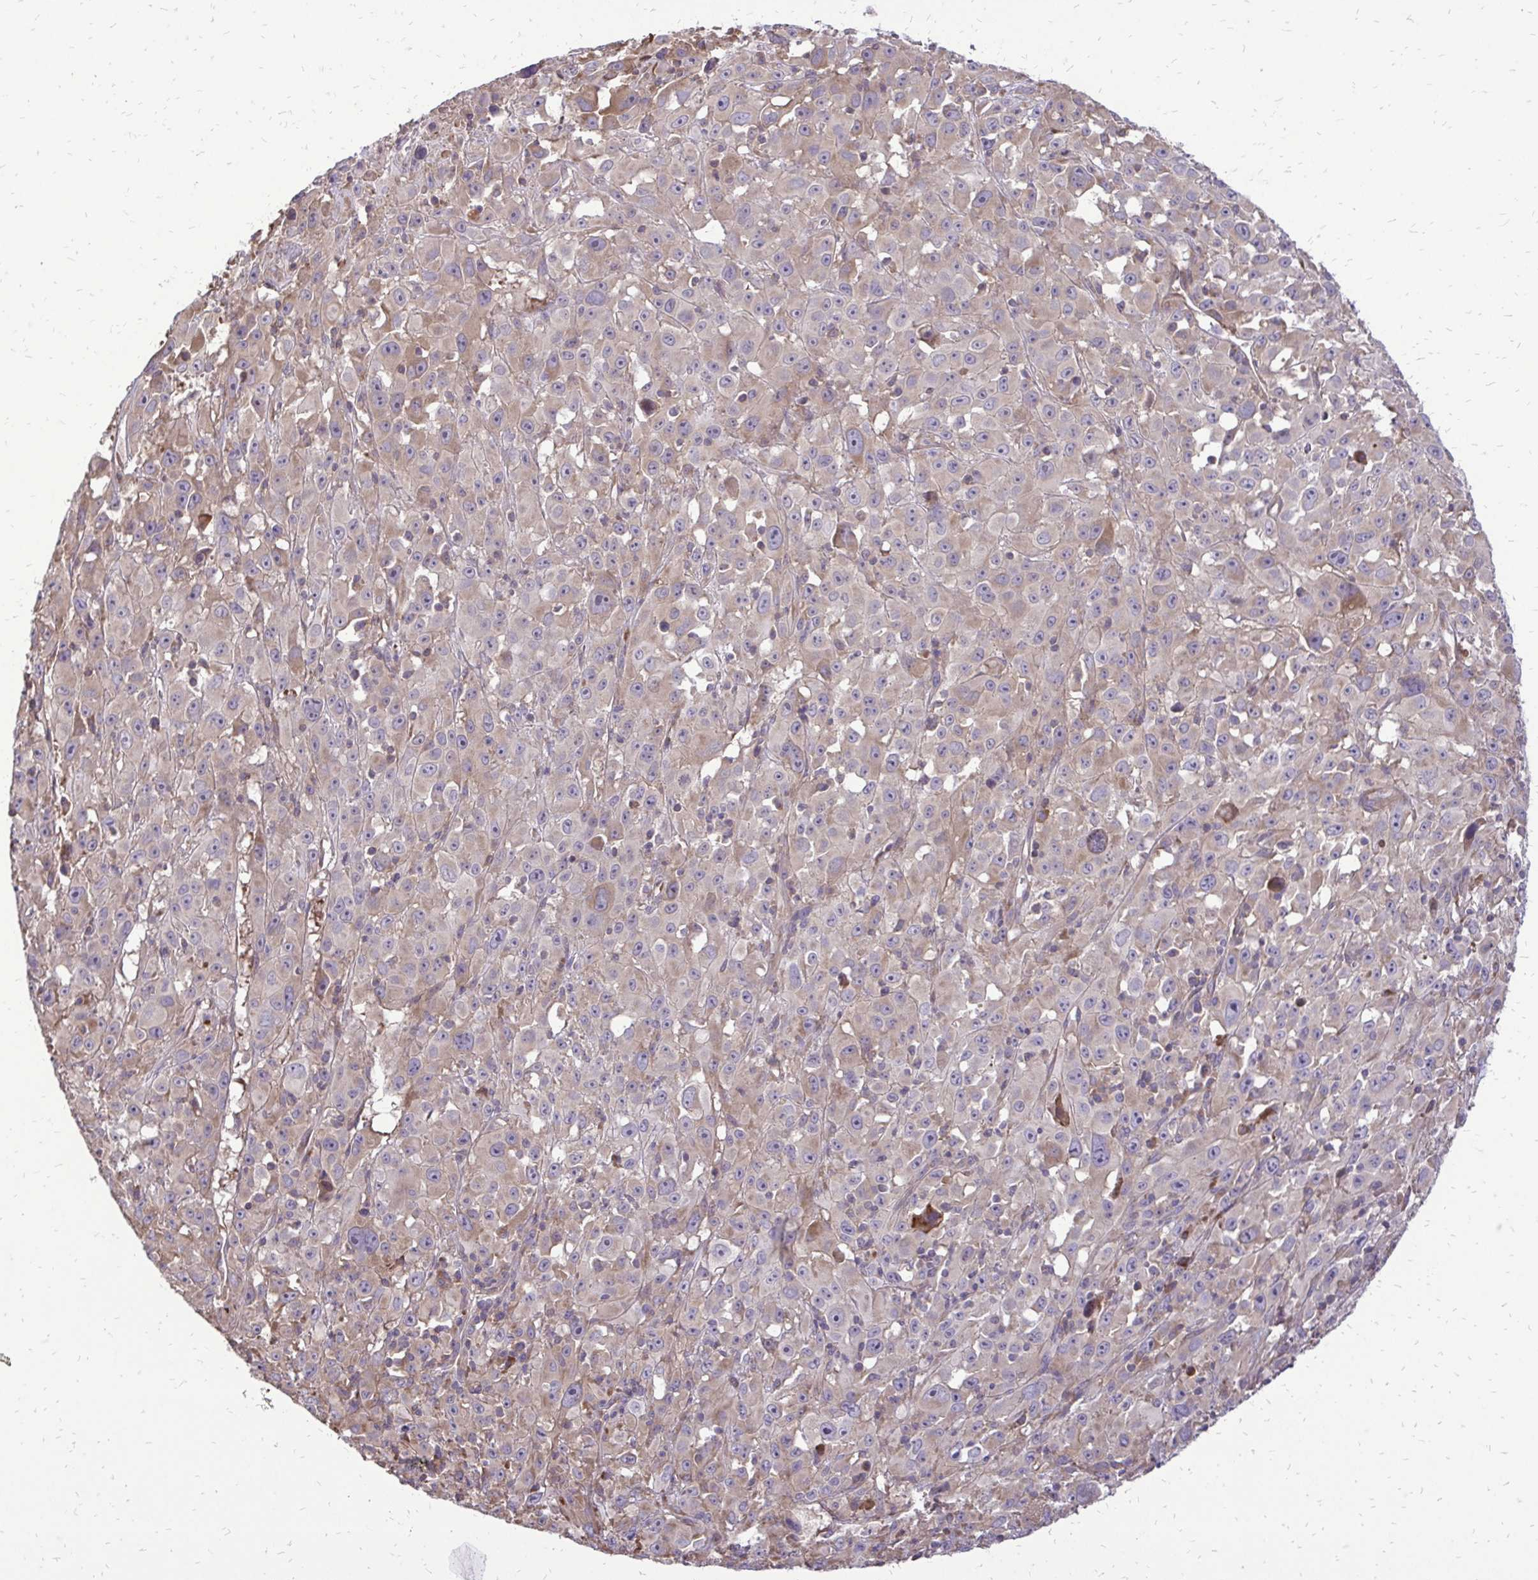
{"staining": {"intensity": "weak", "quantity": "25%-75%", "location": "cytoplasmic/membranous"}, "tissue": "melanoma", "cell_type": "Tumor cells", "image_type": "cancer", "snomed": [{"axis": "morphology", "description": "Malignant melanoma, Metastatic site"}, {"axis": "topography", "description": "Soft tissue"}], "caption": "Tumor cells reveal low levels of weak cytoplasmic/membranous staining in about 25%-75% of cells in malignant melanoma (metastatic site).", "gene": "RPS3", "patient": {"sex": "male", "age": 50}}